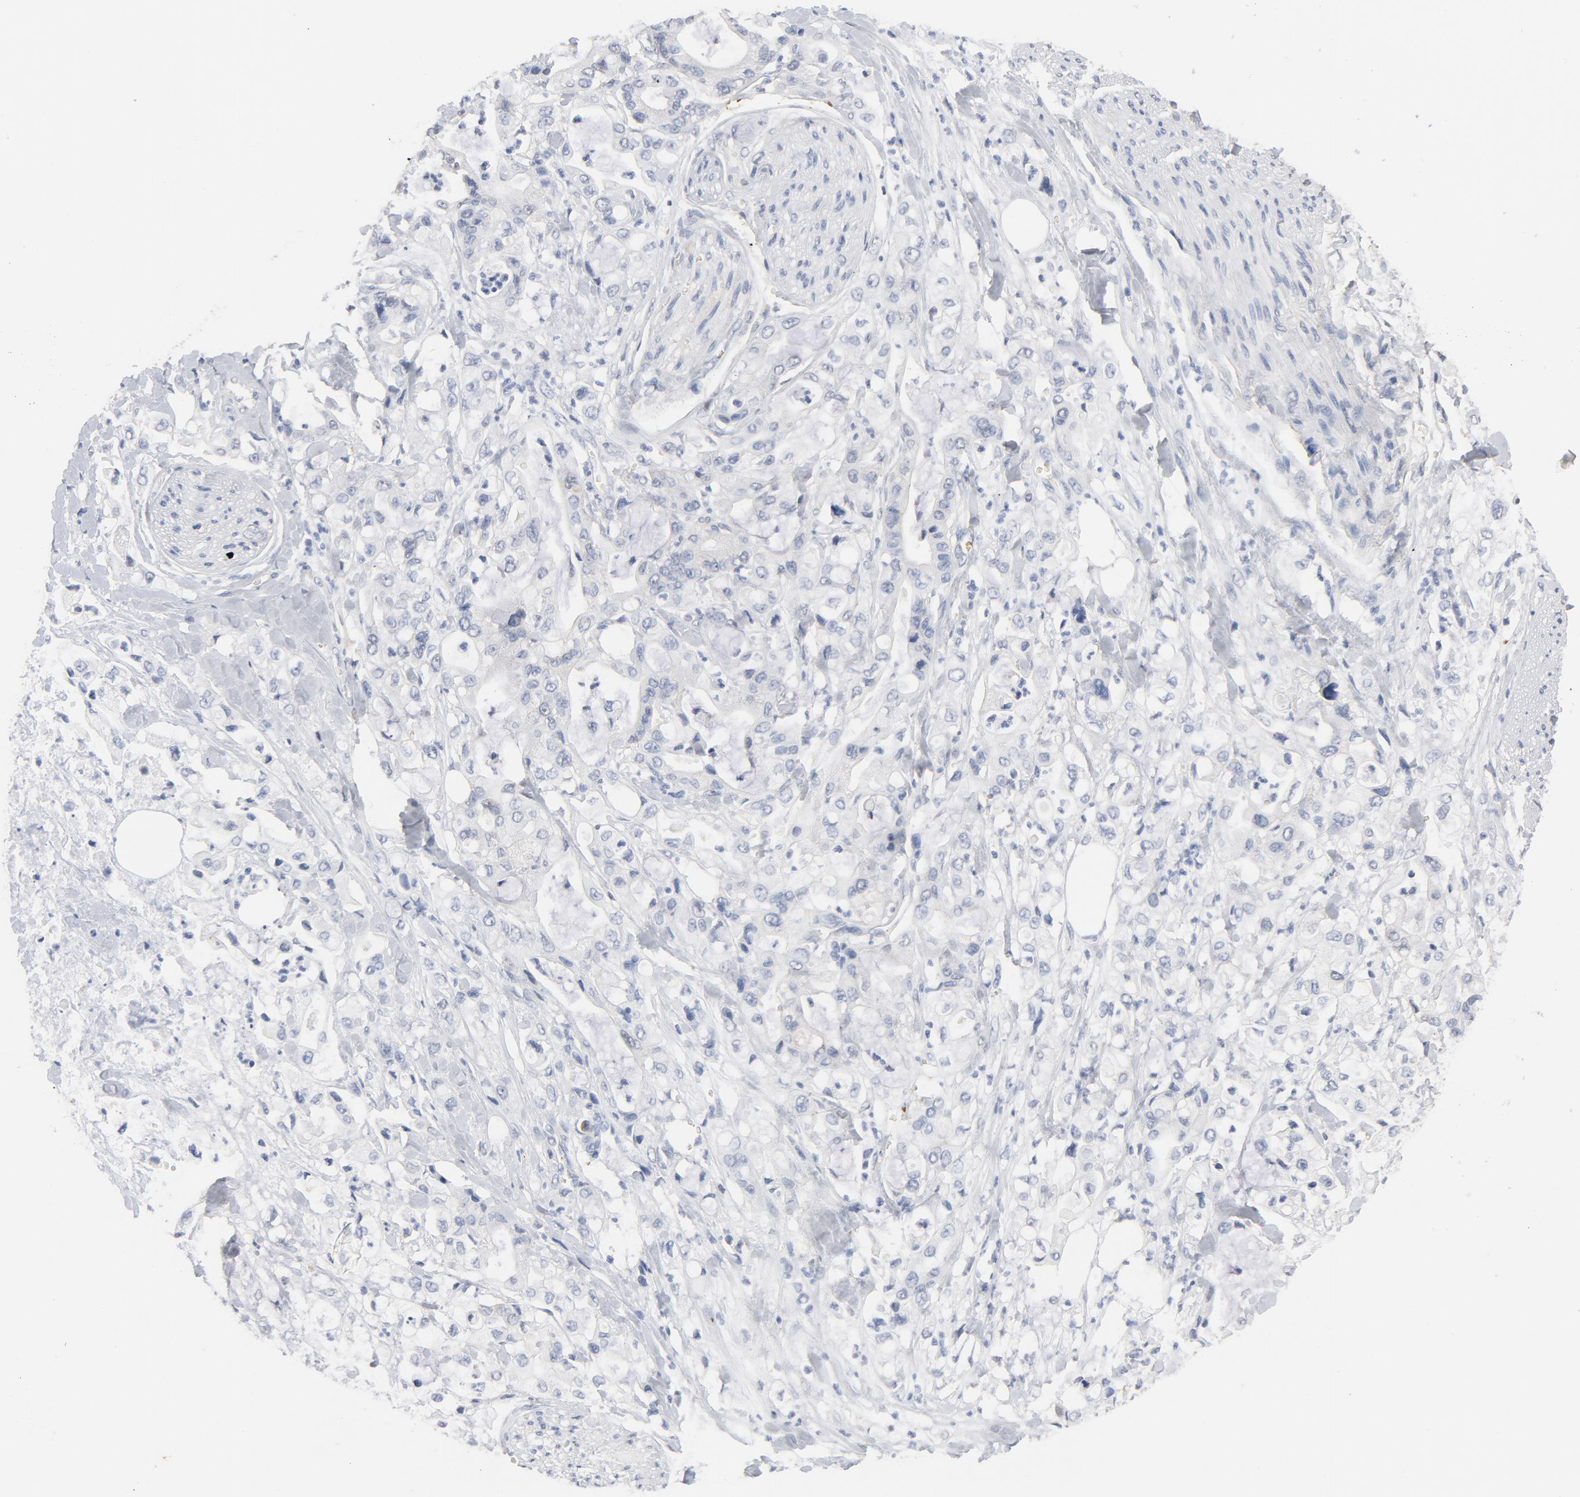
{"staining": {"intensity": "negative", "quantity": "none", "location": "none"}, "tissue": "pancreatic cancer", "cell_type": "Tumor cells", "image_type": "cancer", "snomed": [{"axis": "morphology", "description": "Adenocarcinoma, NOS"}, {"axis": "topography", "description": "Pancreas"}], "caption": "Pancreatic adenocarcinoma stained for a protein using immunohistochemistry displays no staining tumor cells.", "gene": "PRDX1", "patient": {"sex": "male", "age": 70}}